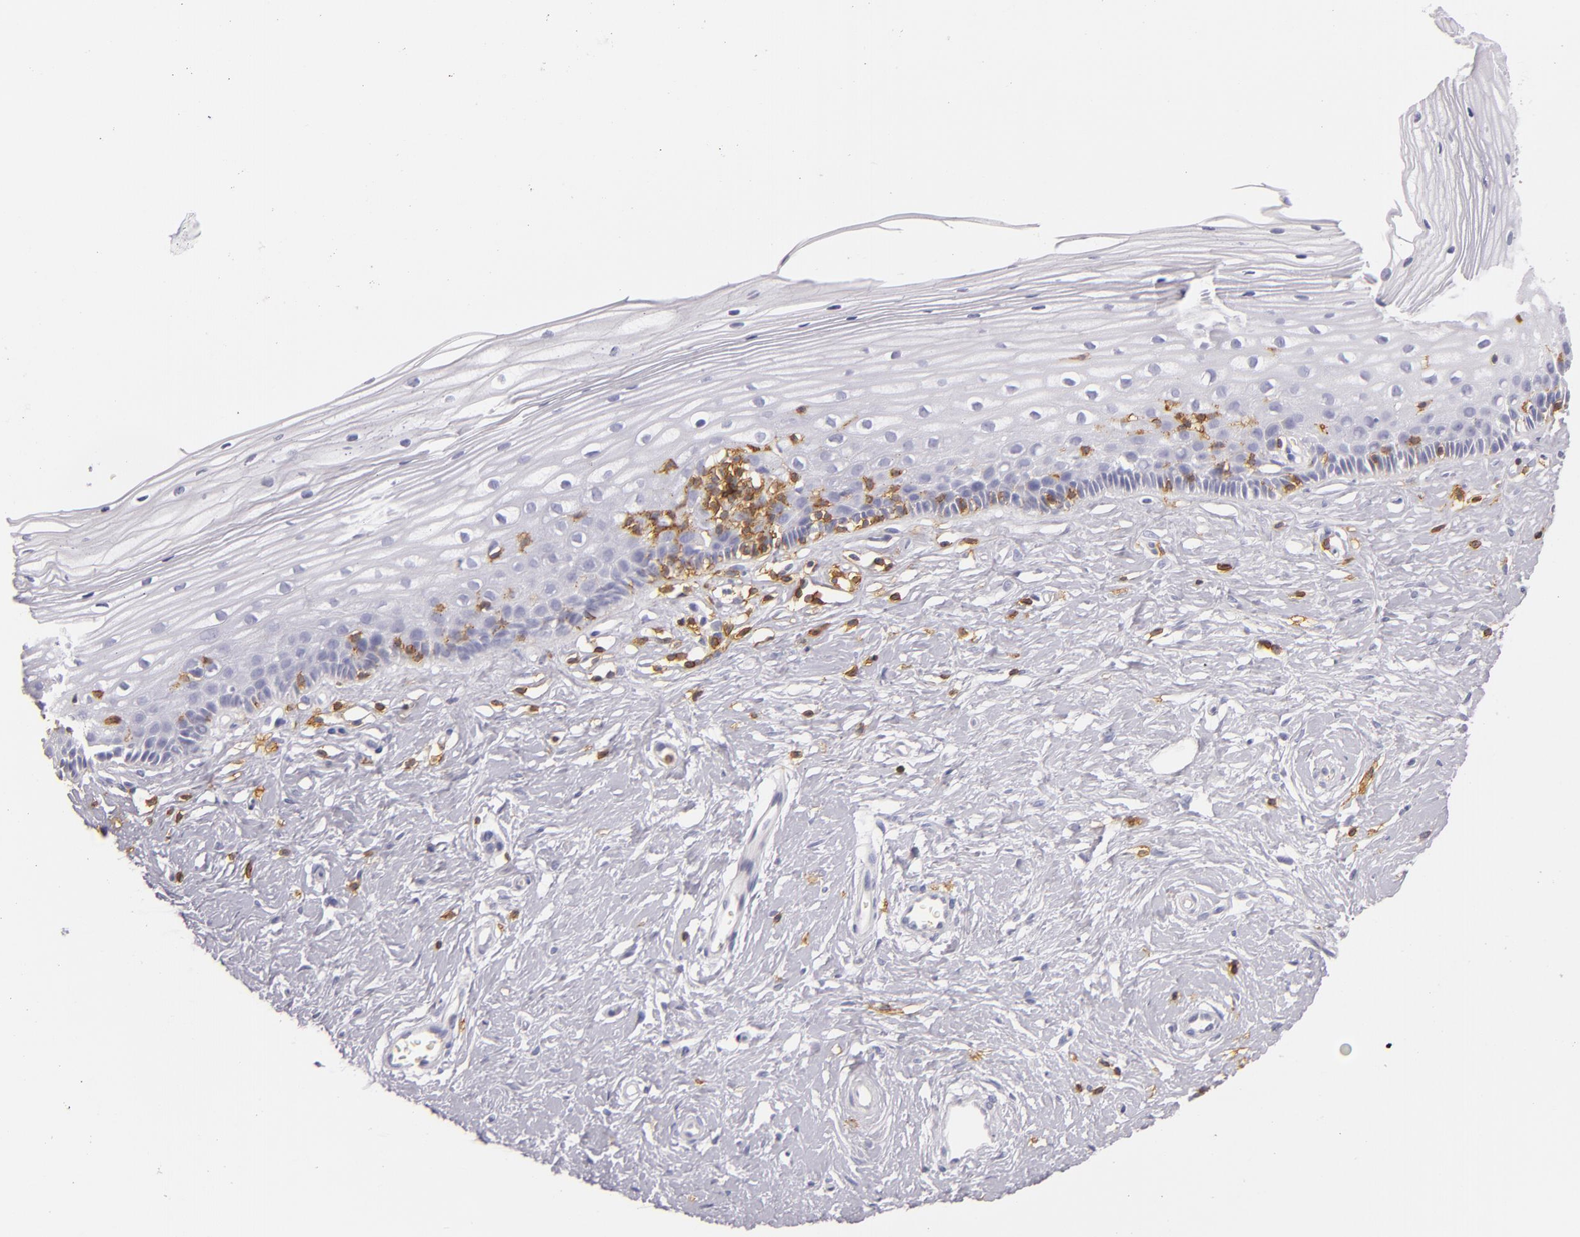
{"staining": {"intensity": "negative", "quantity": "none", "location": "none"}, "tissue": "cervix", "cell_type": "Glandular cells", "image_type": "normal", "snomed": [{"axis": "morphology", "description": "Normal tissue, NOS"}, {"axis": "topography", "description": "Cervix"}], "caption": "DAB immunohistochemical staining of unremarkable cervix demonstrates no significant expression in glandular cells. The staining is performed using DAB brown chromogen with nuclei counter-stained in using hematoxylin.", "gene": "LAT", "patient": {"sex": "female", "age": 40}}